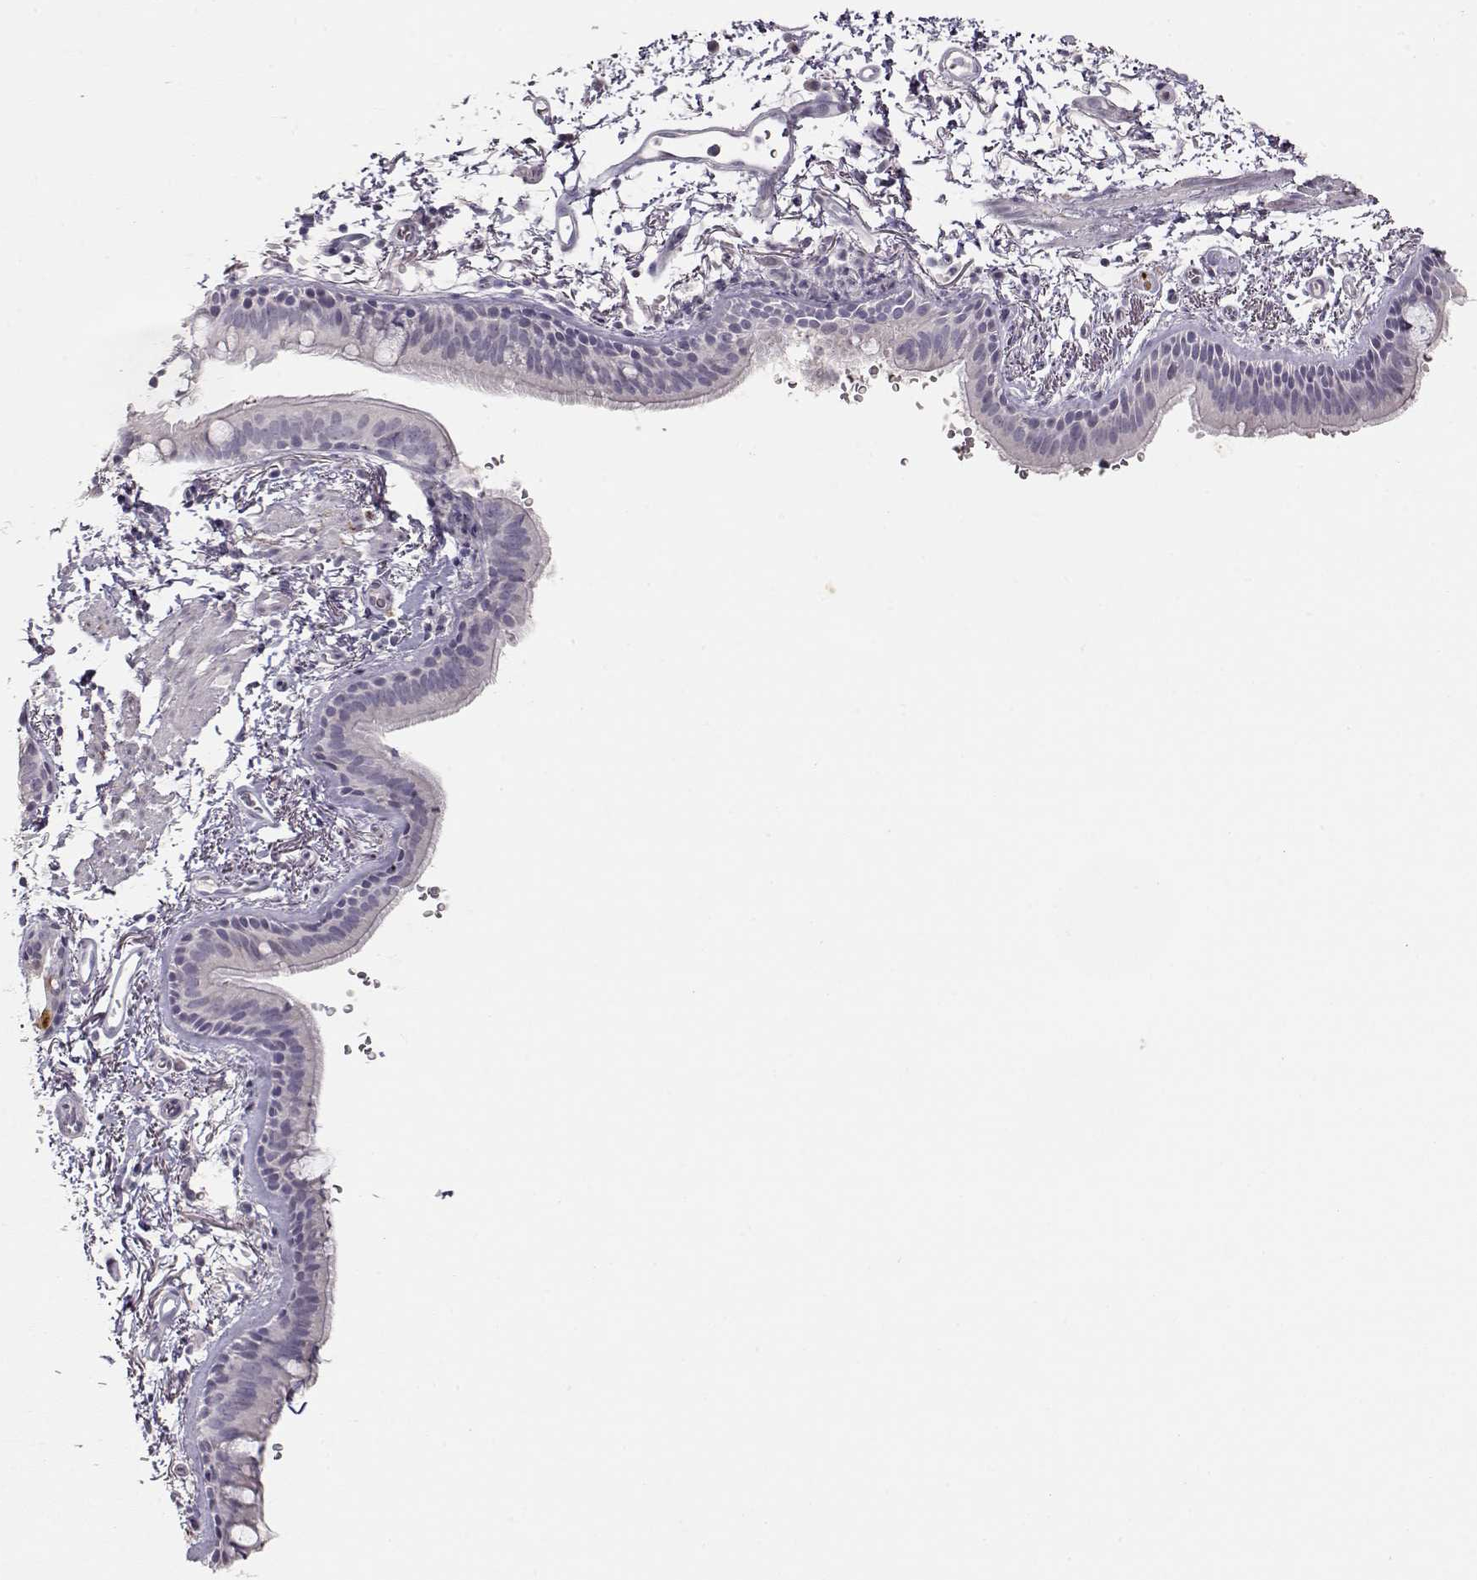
{"staining": {"intensity": "negative", "quantity": "none", "location": "none"}, "tissue": "bronchus", "cell_type": "Respiratory epithelial cells", "image_type": "normal", "snomed": [{"axis": "morphology", "description": "Normal tissue, NOS"}, {"axis": "topography", "description": "Lymph node"}, {"axis": "topography", "description": "Bronchus"}], "caption": "This is an immunohistochemistry (IHC) histopathology image of unremarkable human bronchus. There is no positivity in respiratory epithelial cells.", "gene": "S100B", "patient": {"sex": "female", "age": 70}}